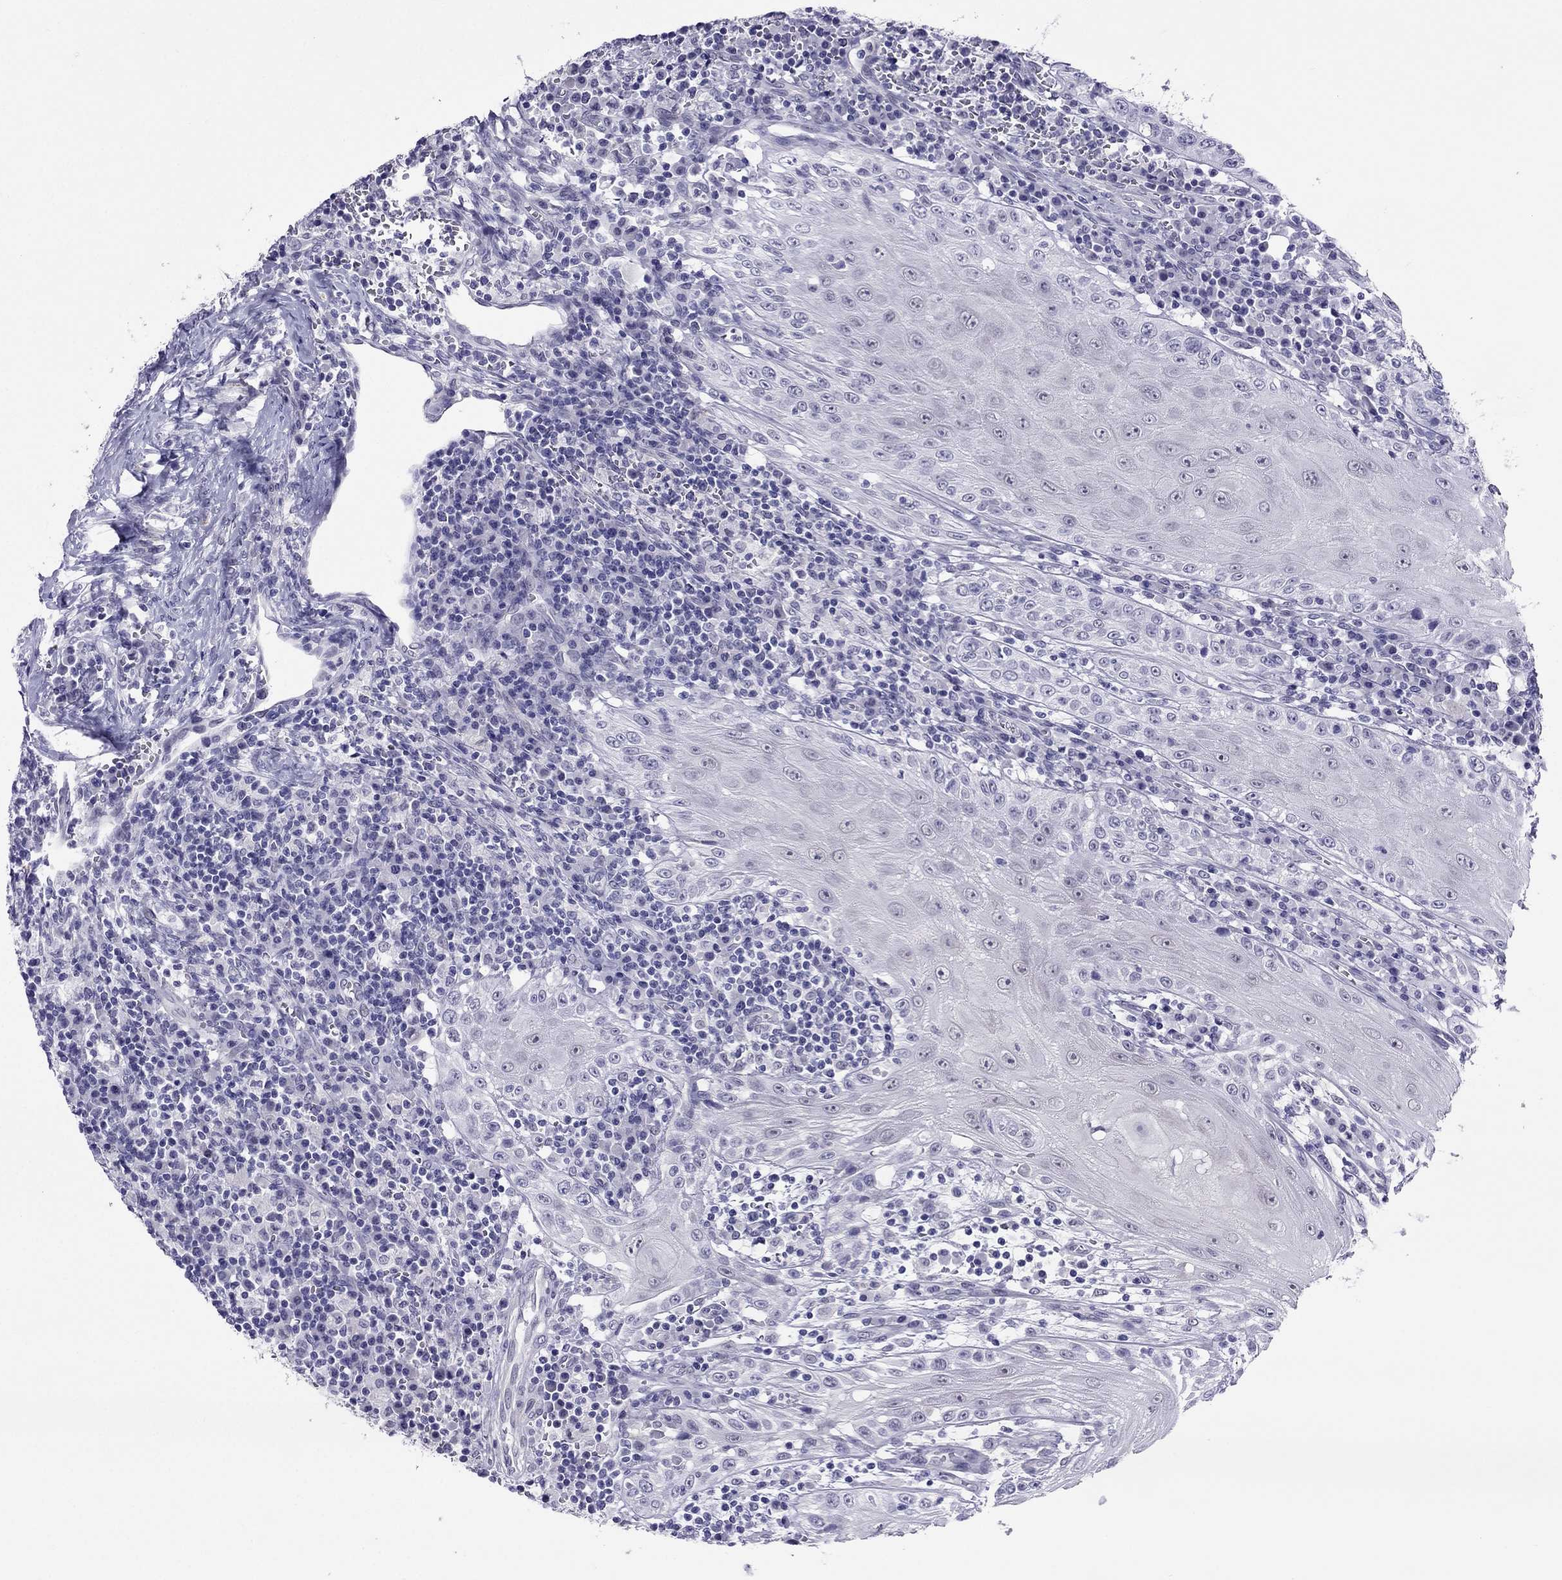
{"staining": {"intensity": "negative", "quantity": "none", "location": "none"}, "tissue": "head and neck cancer", "cell_type": "Tumor cells", "image_type": "cancer", "snomed": [{"axis": "morphology", "description": "Squamous cell carcinoma, NOS"}, {"axis": "topography", "description": "Oral tissue"}, {"axis": "topography", "description": "Head-Neck"}], "caption": "Protein analysis of head and neck cancer displays no significant positivity in tumor cells.", "gene": "CROCC2", "patient": {"sex": "male", "age": 58}}